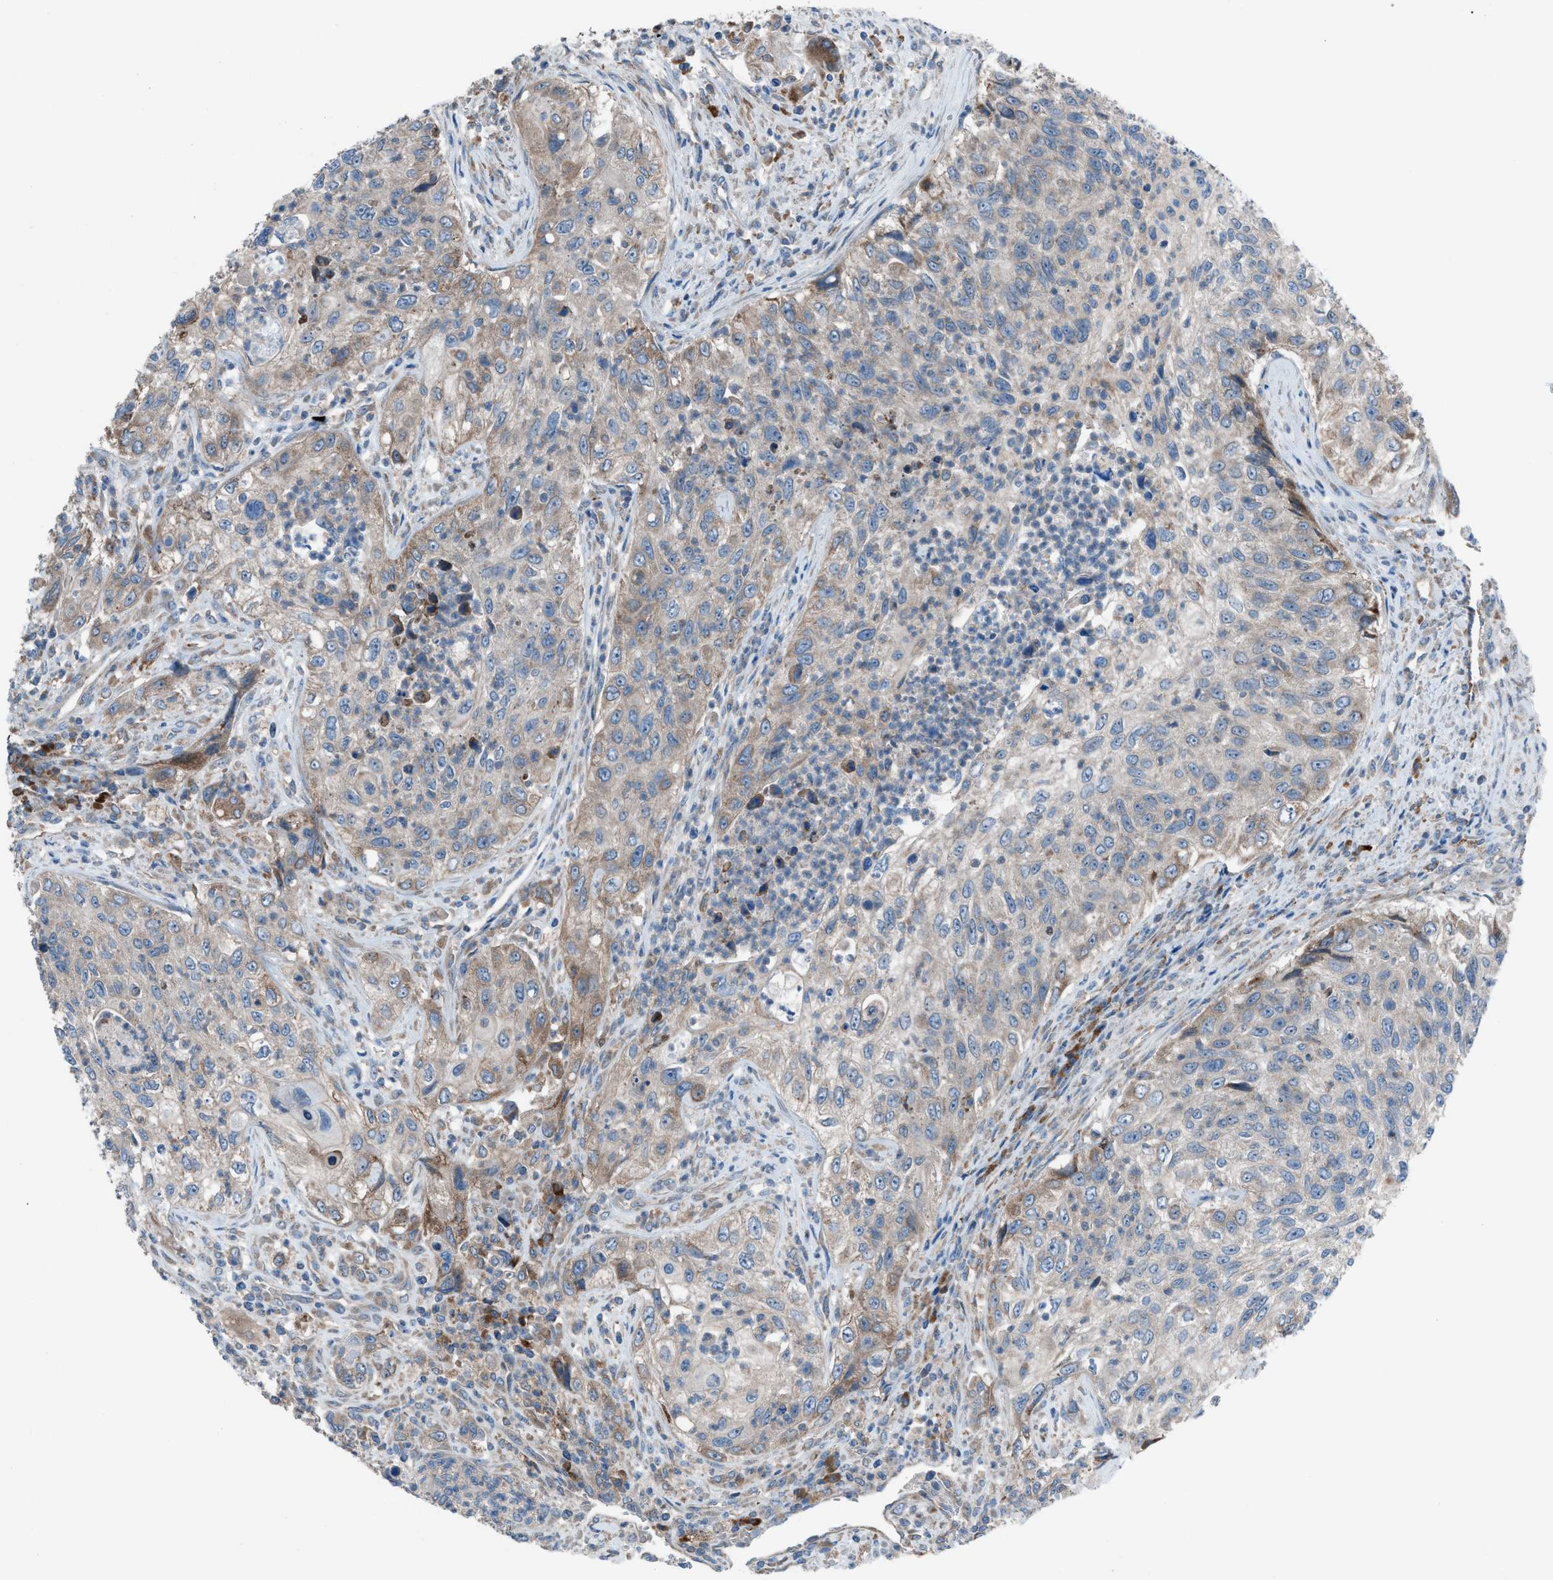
{"staining": {"intensity": "weak", "quantity": "25%-75%", "location": "cytoplasmic/membranous"}, "tissue": "urothelial cancer", "cell_type": "Tumor cells", "image_type": "cancer", "snomed": [{"axis": "morphology", "description": "Urothelial carcinoma, High grade"}, {"axis": "topography", "description": "Urinary bladder"}], "caption": "Protein expression analysis of high-grade urothelial carcinoma demonstrates weak cytoplasmic/membranous positivity in approximately 25%-75% of tumor cells.", "gene": "HEG1", "patient": {"sex": "female", "age": 60}}